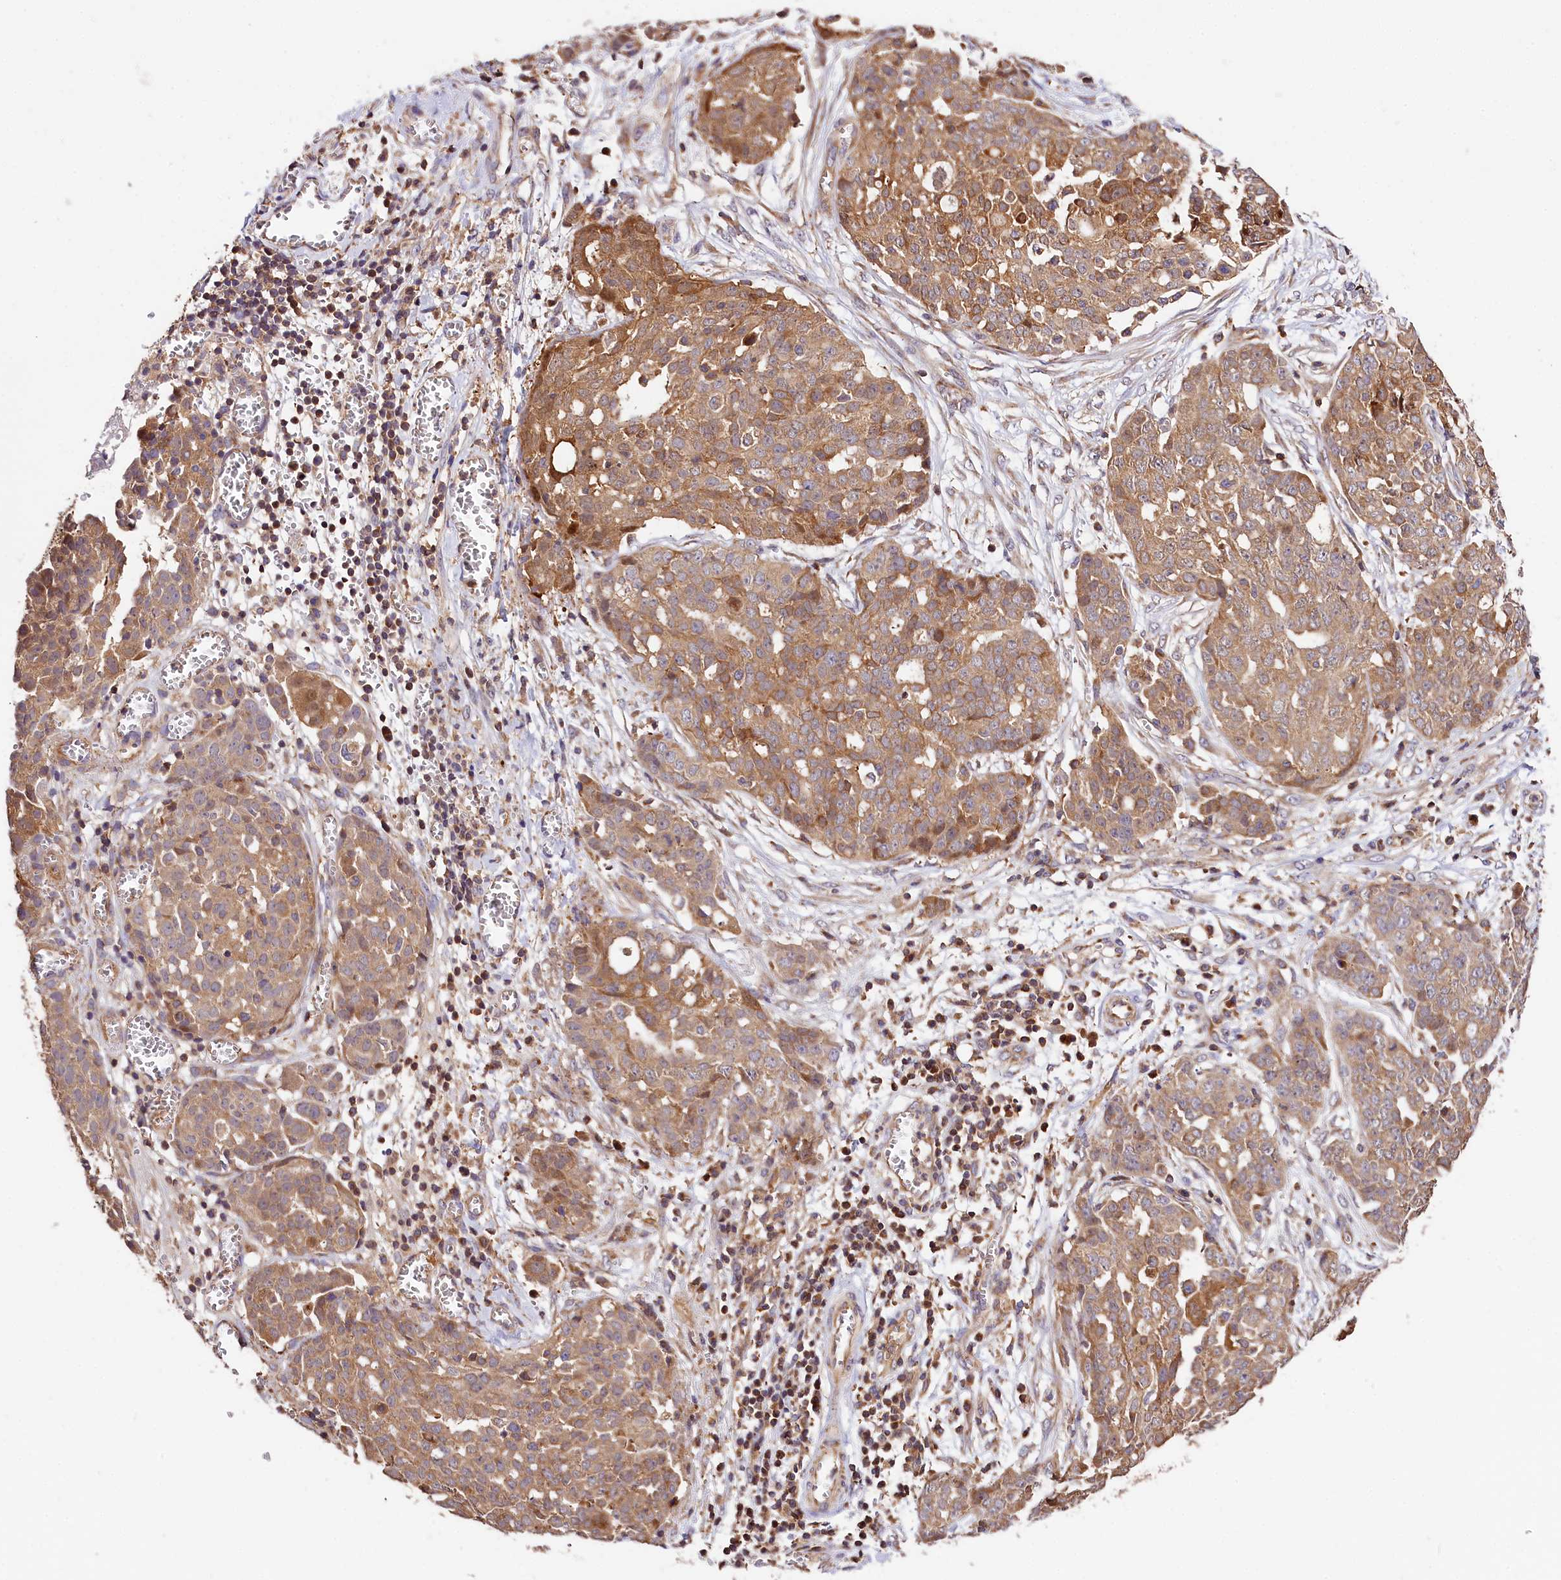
{"staining": {"intensity": "moderate", "quantity": ">75%", "location": "cytoplasmic/membranous"}, "tissue": "ovarian cancer", "cell_type": "Tumor cells", "image_type": "cancer", "snomed": [{"axis": "morphology", "description": "Cystadenocarcinoma, serous, NOS"}, {"axis": "topography", "description": "Soft tissue"}, {"axis": "topography", "description": "Ovary"}], "caption": "Ovarian cancer (serous cystadenocarcinoma) was stained to show a protein in brown. There is medium levels of moderate cytoplasmic/membranous expression in approximately >75% of tumor cells.", "gene": "KPTN", "patient": {"sex": "female", "age": 57}}